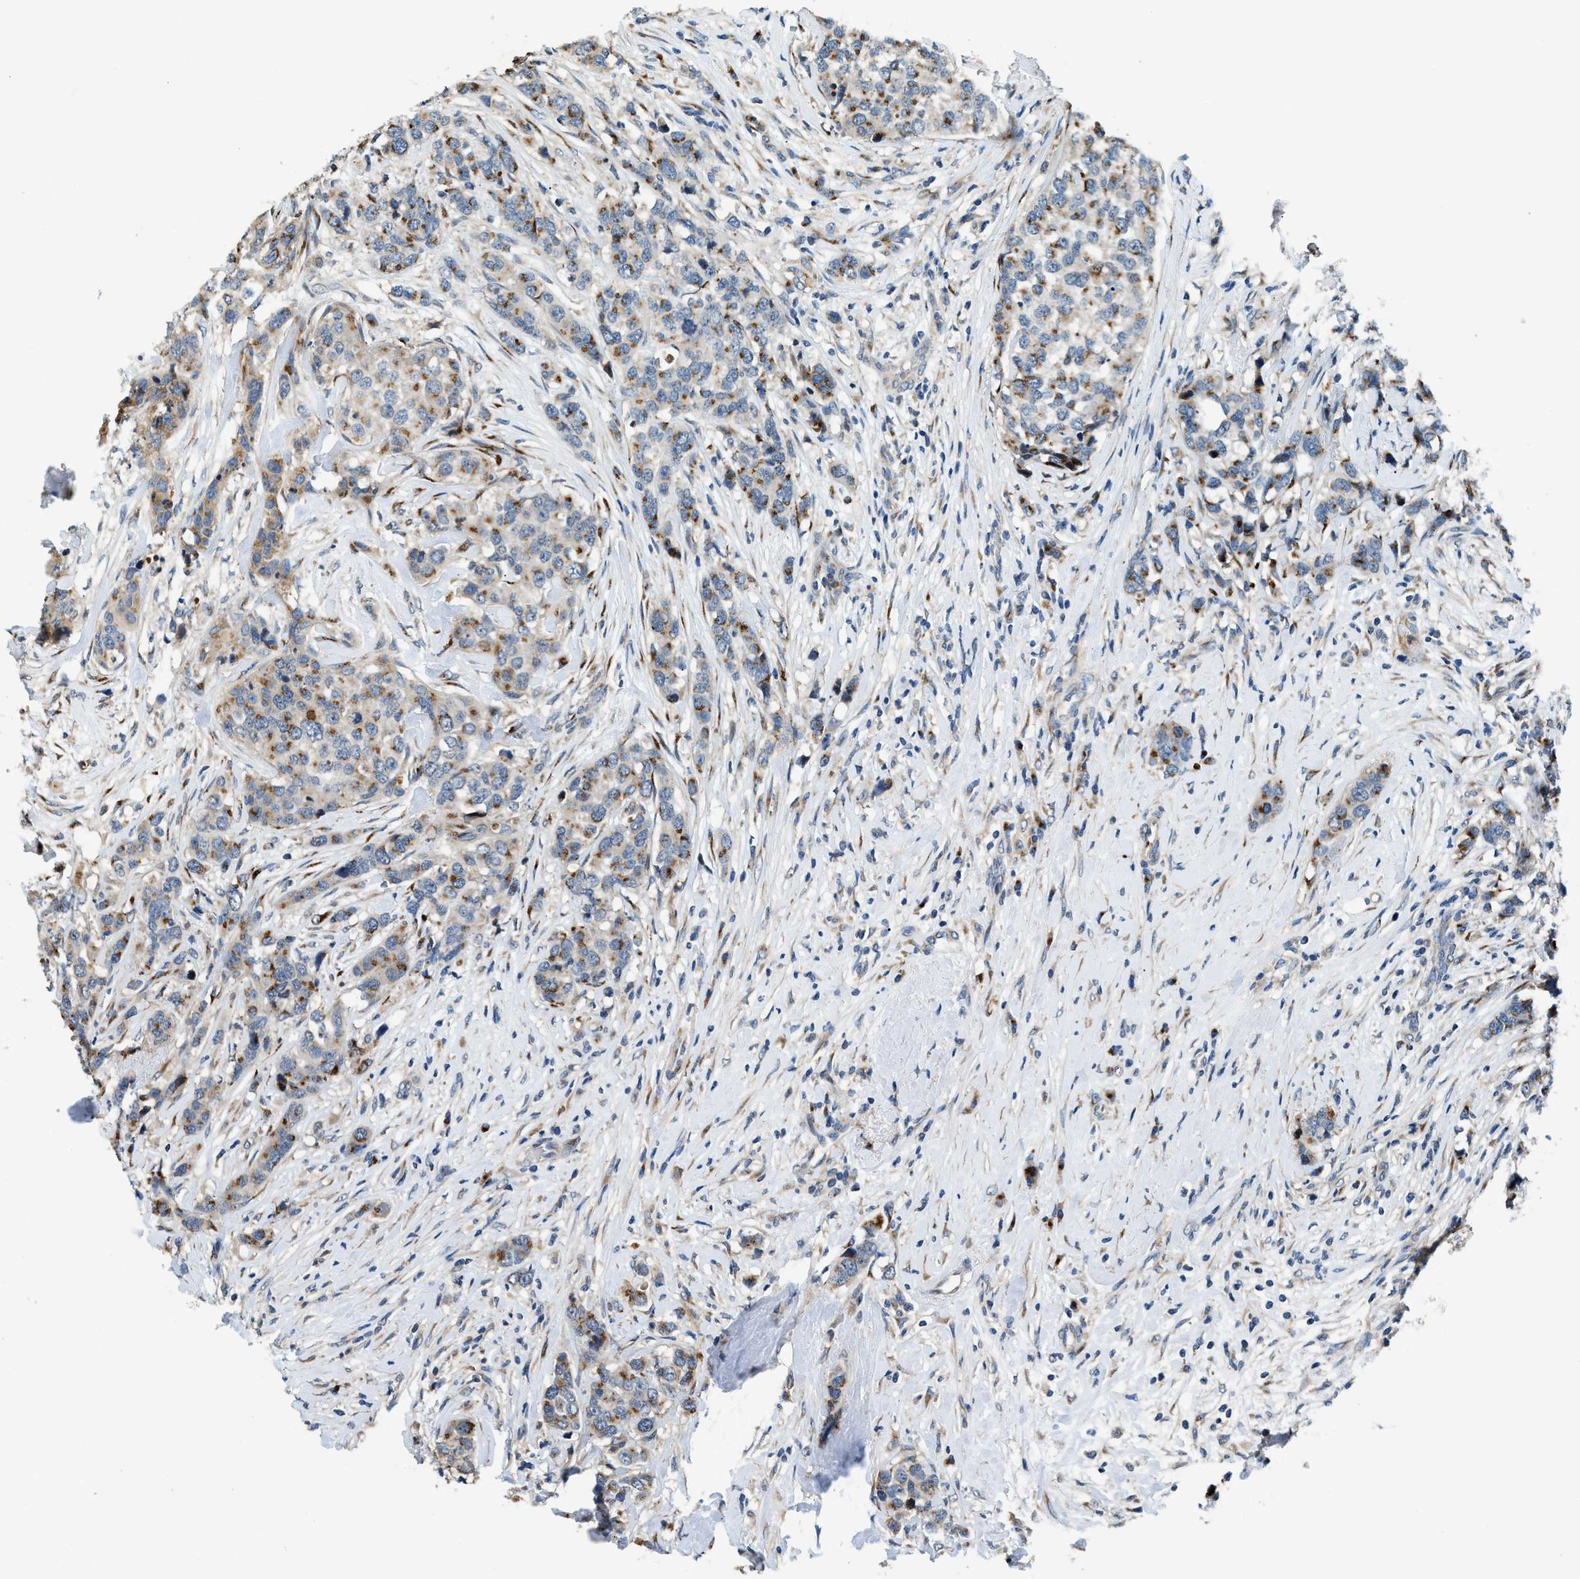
{"staining": {"intensity": "moderate", "quantity": "25%-75%", "location": "cytoplasmic/membranous"}, "tissue": "breast cancer", "cell_type": "Tumor cells", "image_type": "cancer", "snomed": [{"axis": "morphology", "description": "Lobular carcinoma"}, {"axis": "topography", "description": "Breast"}], "caption": "Breast cancer was stained to show a protein in brown. There is medium levels of moderate cytoplasmic/membranous staining in about 25%-75% of tumor cells.", "gene": "FUT8", "patient": {"sex": "female", "age": 59}}